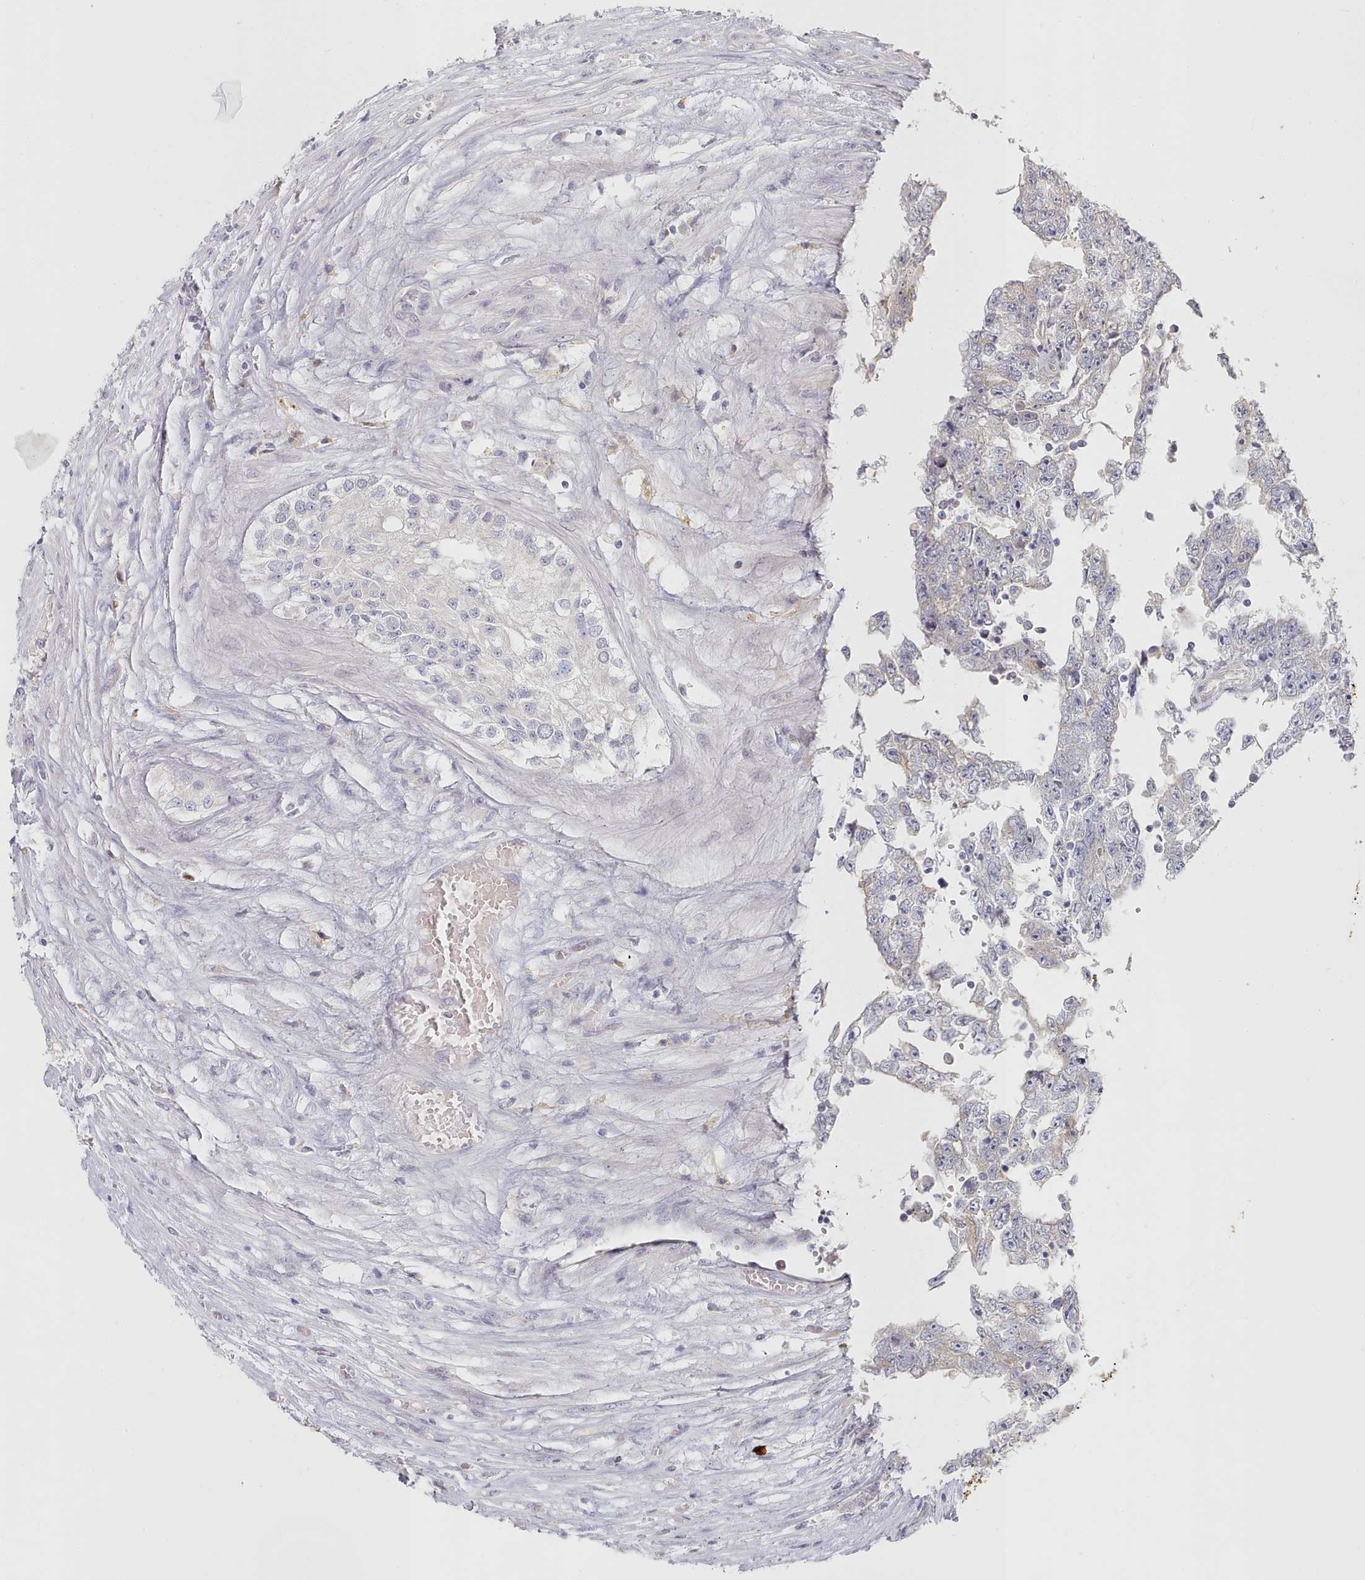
{"staining": {"intensity": "negative", "quantity": "none", "location": "none"}, "tissue": "testis cancer", "cell_type": "Tumor cells", "image_type": "cancer", "snomed": [{"axis": "morphology", "description": "Carcinoma, Embryonal, NOS"}, {"axis": "topography", "description": "Testis"}], "caption": "An IHC micrograph of testis cancer (embryonal carcinoma) is shown. There is no staining in tumor cells of testis cancer (embryonal carcinoma).", "gene": "TYW1B", "patient": {"sex": "male", "age": 25}}